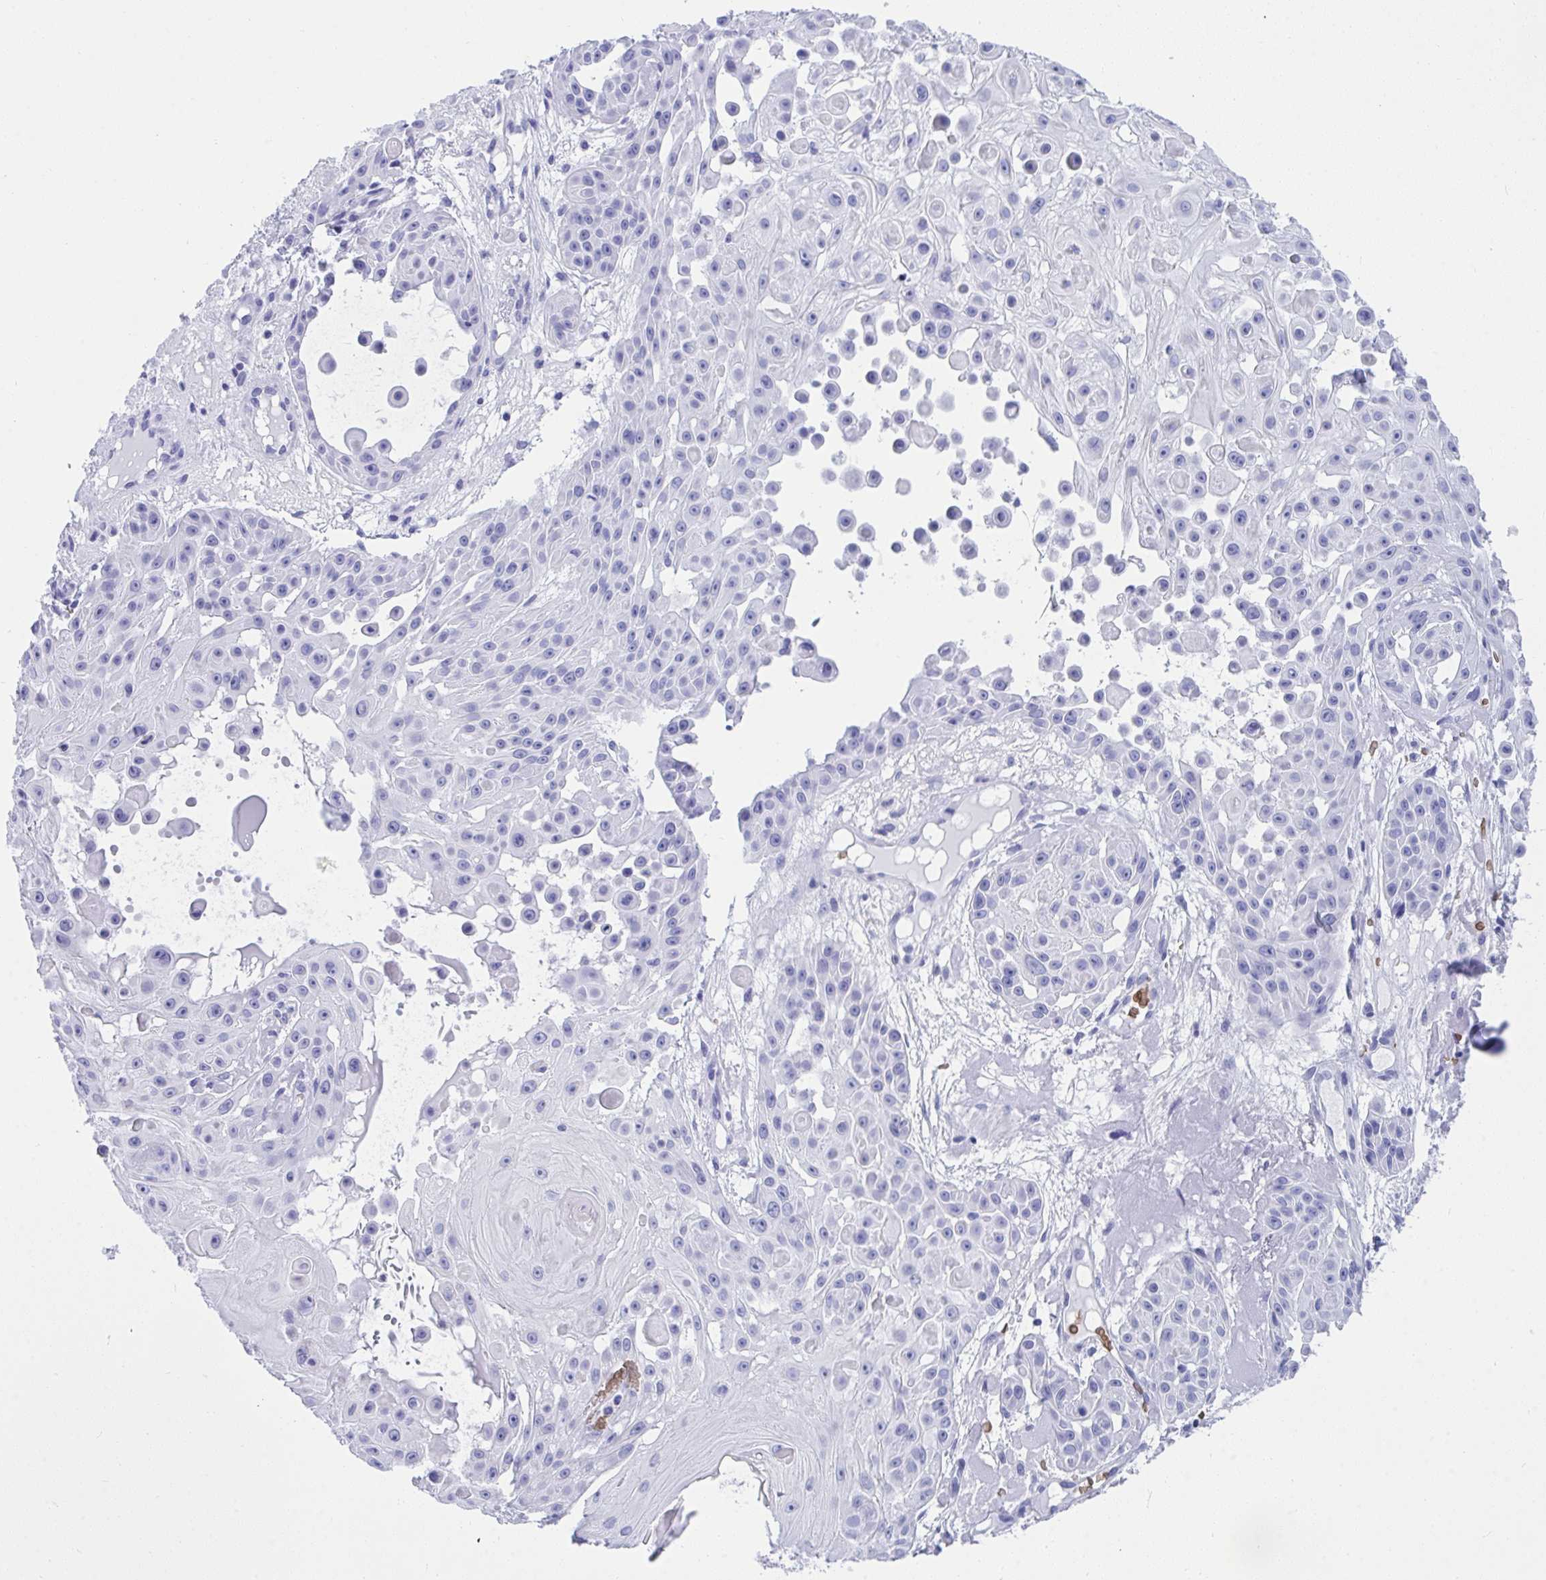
{"staining": {"intensity": "negative", "quantity": "none", "location": "none"}, "tissue": "skin cancer", "cell_type": "Tumor cells", "image_type": "cancer", "snomed": [{"axis": "morphology", "description": "Squamous cell carcinoma, NOS"}, {"axis": "topography", "description": "Skin"}], "caption": "The immunohistochemistry micrograph has no significant staining in tumor cells of skin squamous cell carcinoma tissue.", "gene": "ANK1", "patient": {"sex": "male", "age": 91}}